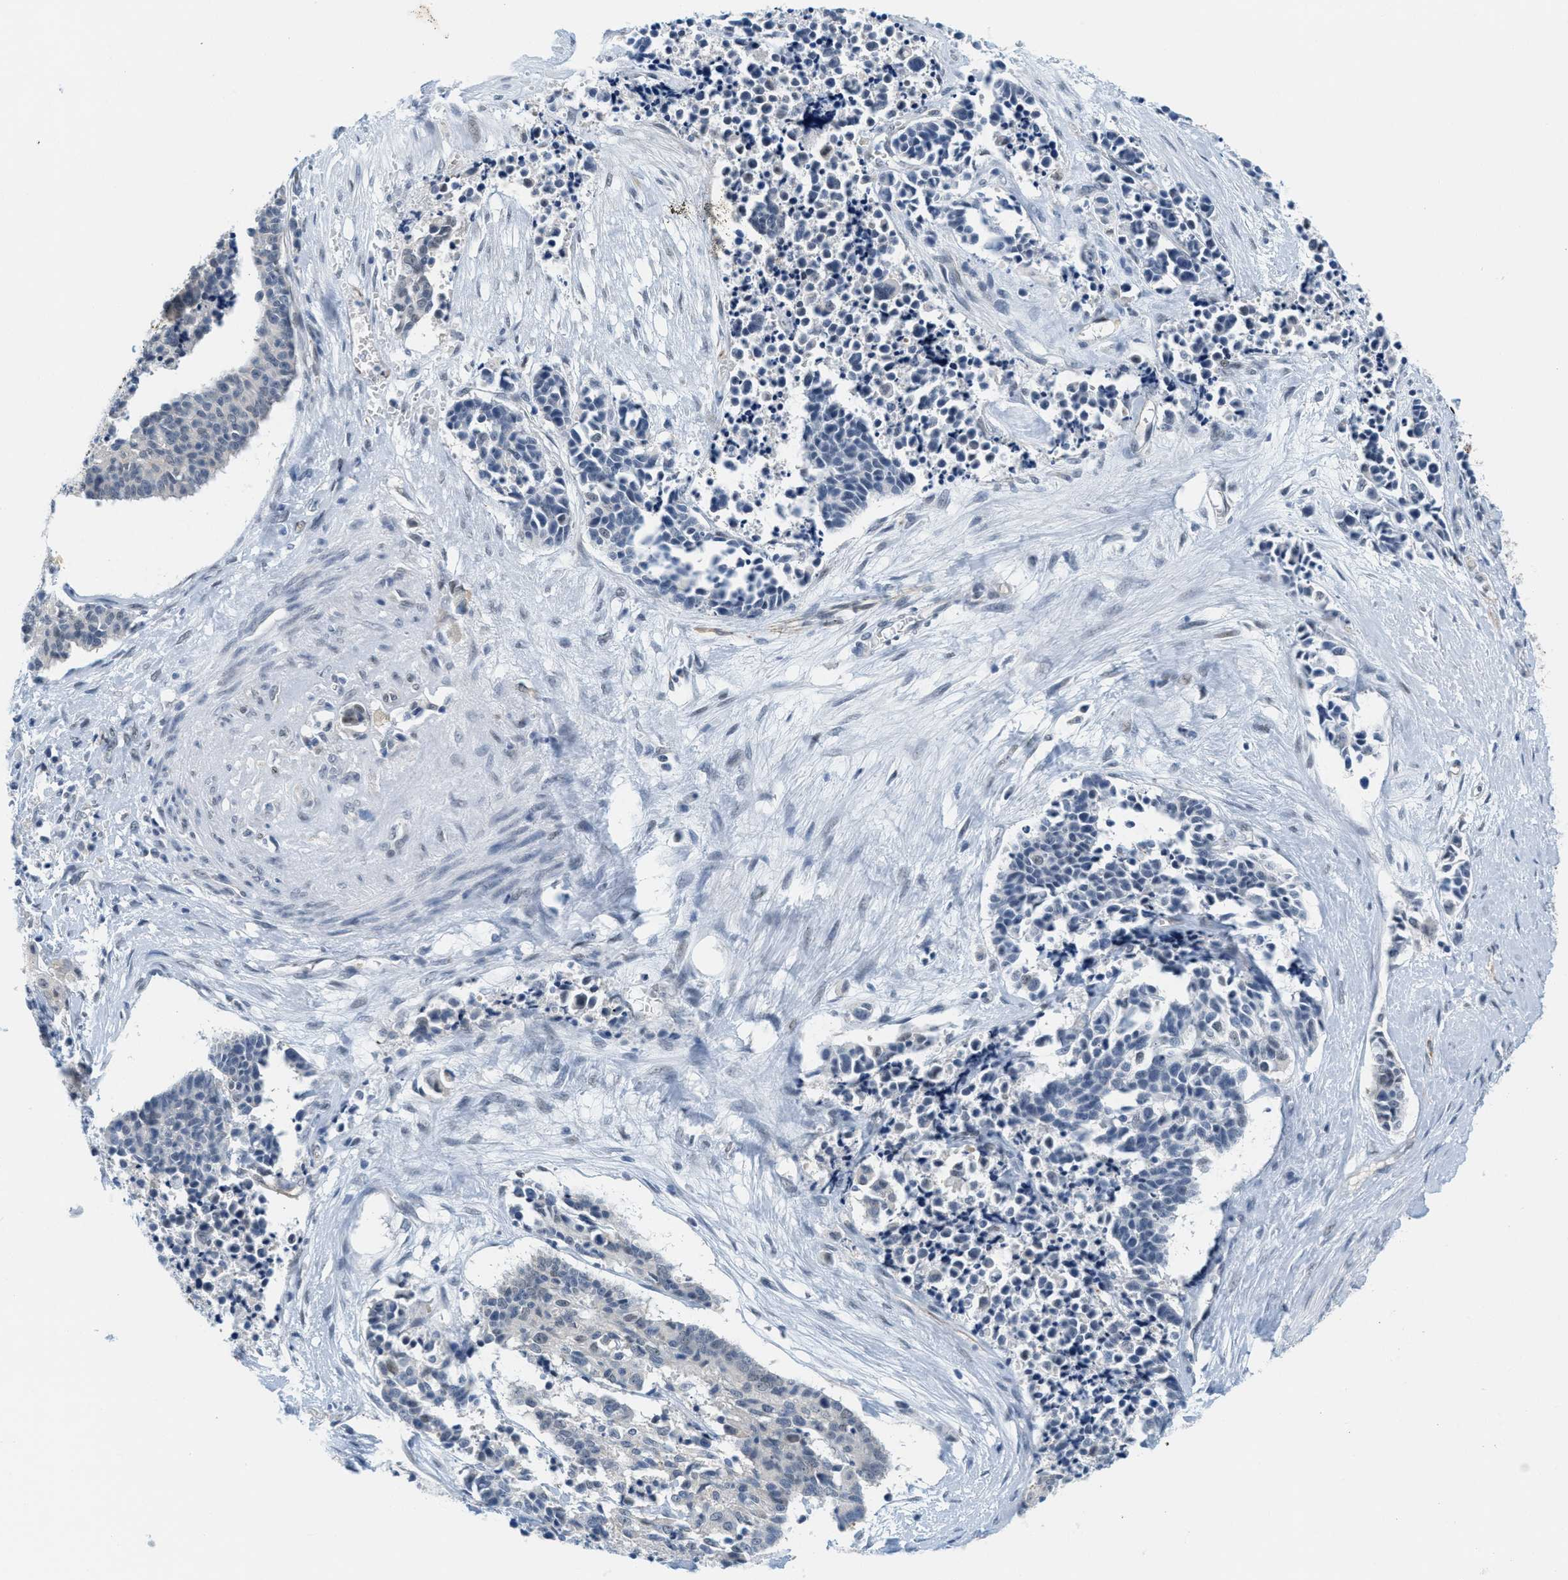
{"staining": {"intensity": "negative", "quantity": "none", "location": "none"}, "tissue": "cervical cancer", "cell_type": "Tumor cells", "image_type": "cancer", "snomed": [{"axis": "morphology", "description": "Squamous cell carcinoma, NOS"}, {"axis": "topography", "description": "Cervix"}], "caption": "An immunohistochemistry micrograph of cervical cancer (squamous cell carcinoma) is shown. There is no staining in tumor cells of cervical cancer (squamous cell carcinoma).", "gene": "HS3ST2", "patient": {"sex": "female", "age": 35}}